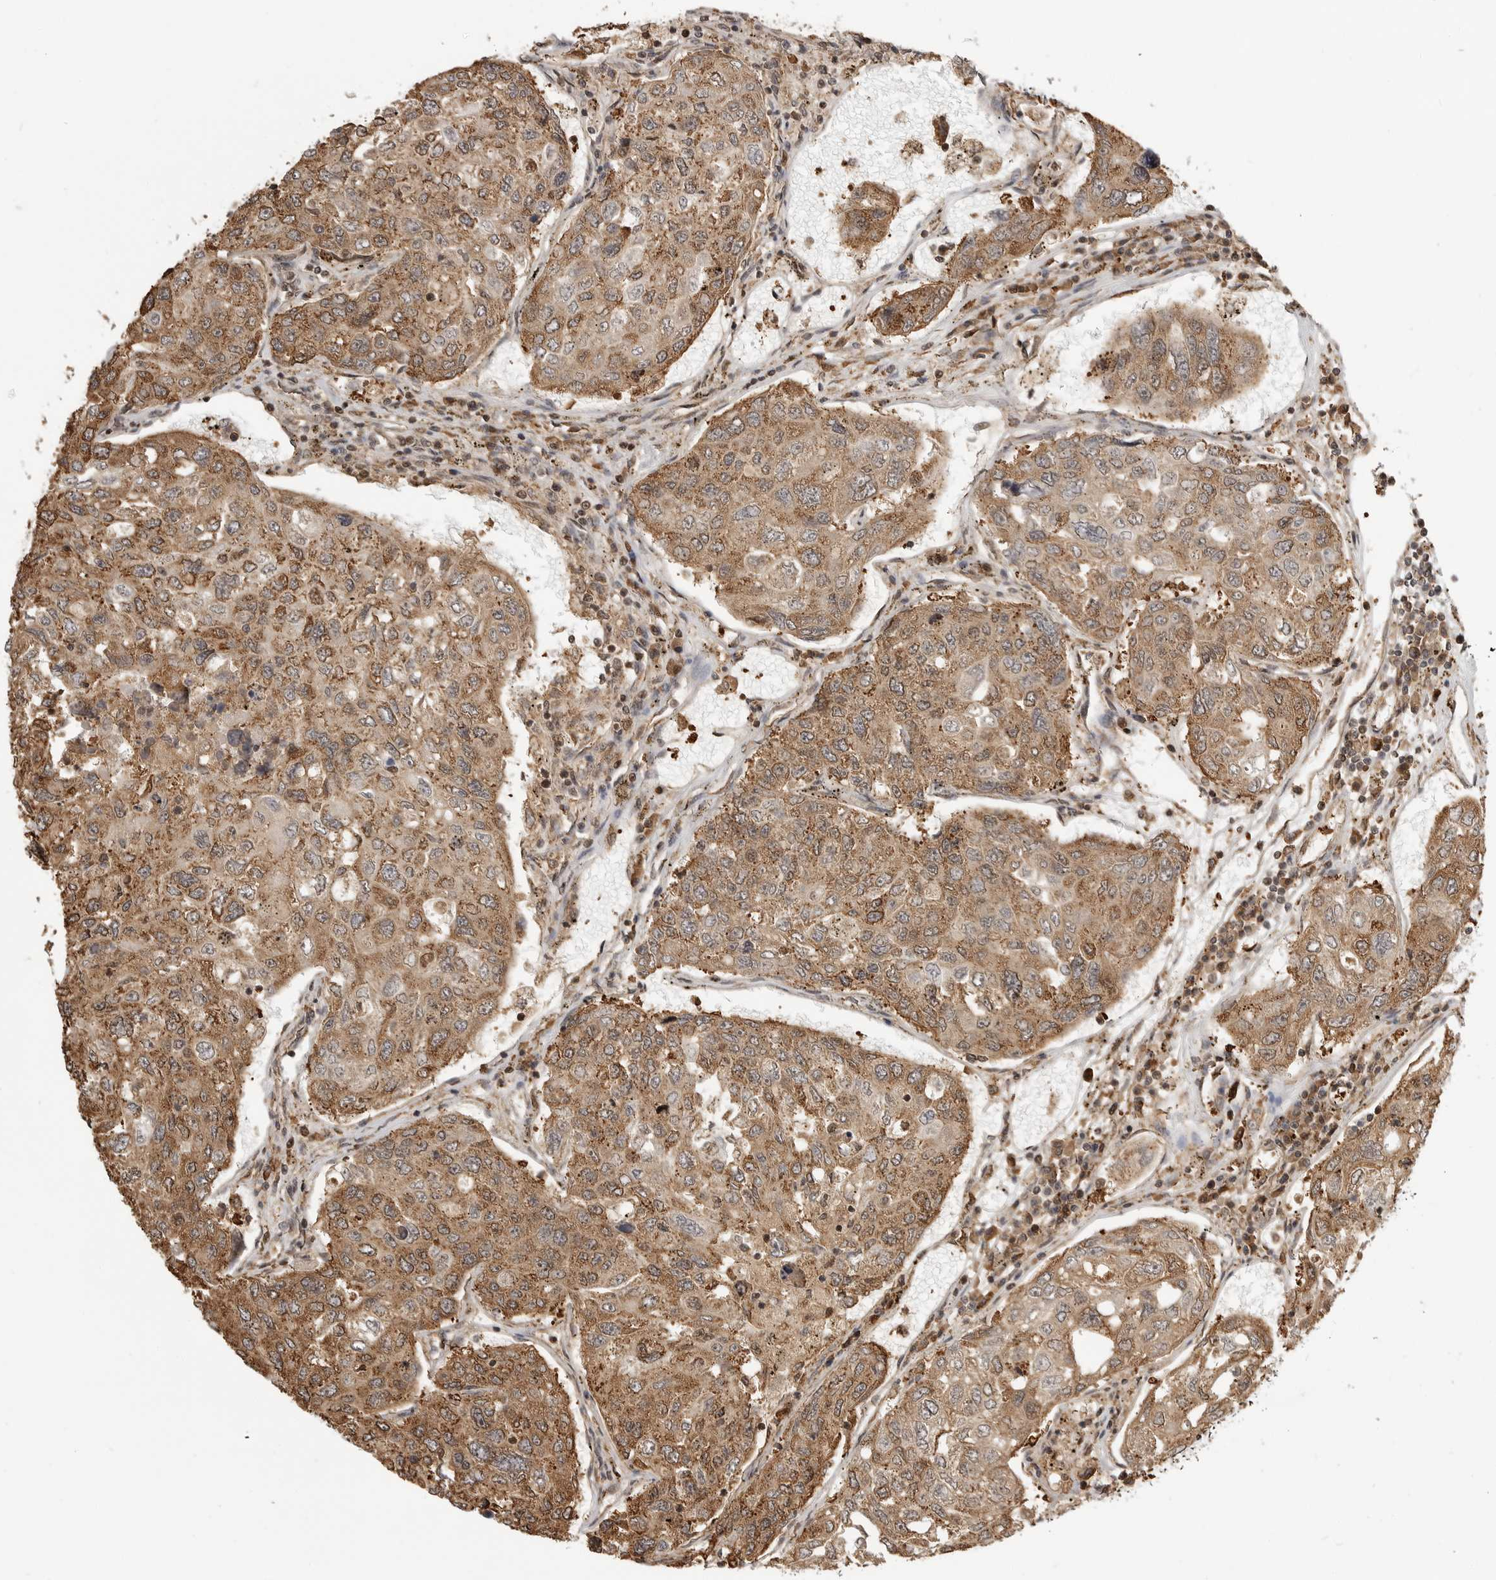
{"staining": {"intensity": "moderate", "quantity": ">75%", "location": "cytoplasmic/membranous"}, "tissue": "urothelial cancer", "cell_type": "Tumor cells", "image_type": "cancer", "snomed": [{"axis": "morphology", "description": "Urothelial carcinoma, High grade"}, {"axis": "topography", "description": "Lymph node"}, {"axis": "topography", "description": "Urinary bladder"}], "caption": "This micrograph reveals IHC staining of high-grade urothelial carcinoma, with medium moderate cytoplasmic/membranous expression in approximately >75% of tumor cells.", "gene": "BMP2K", "patient": {"sex": "male", "age": 51}}